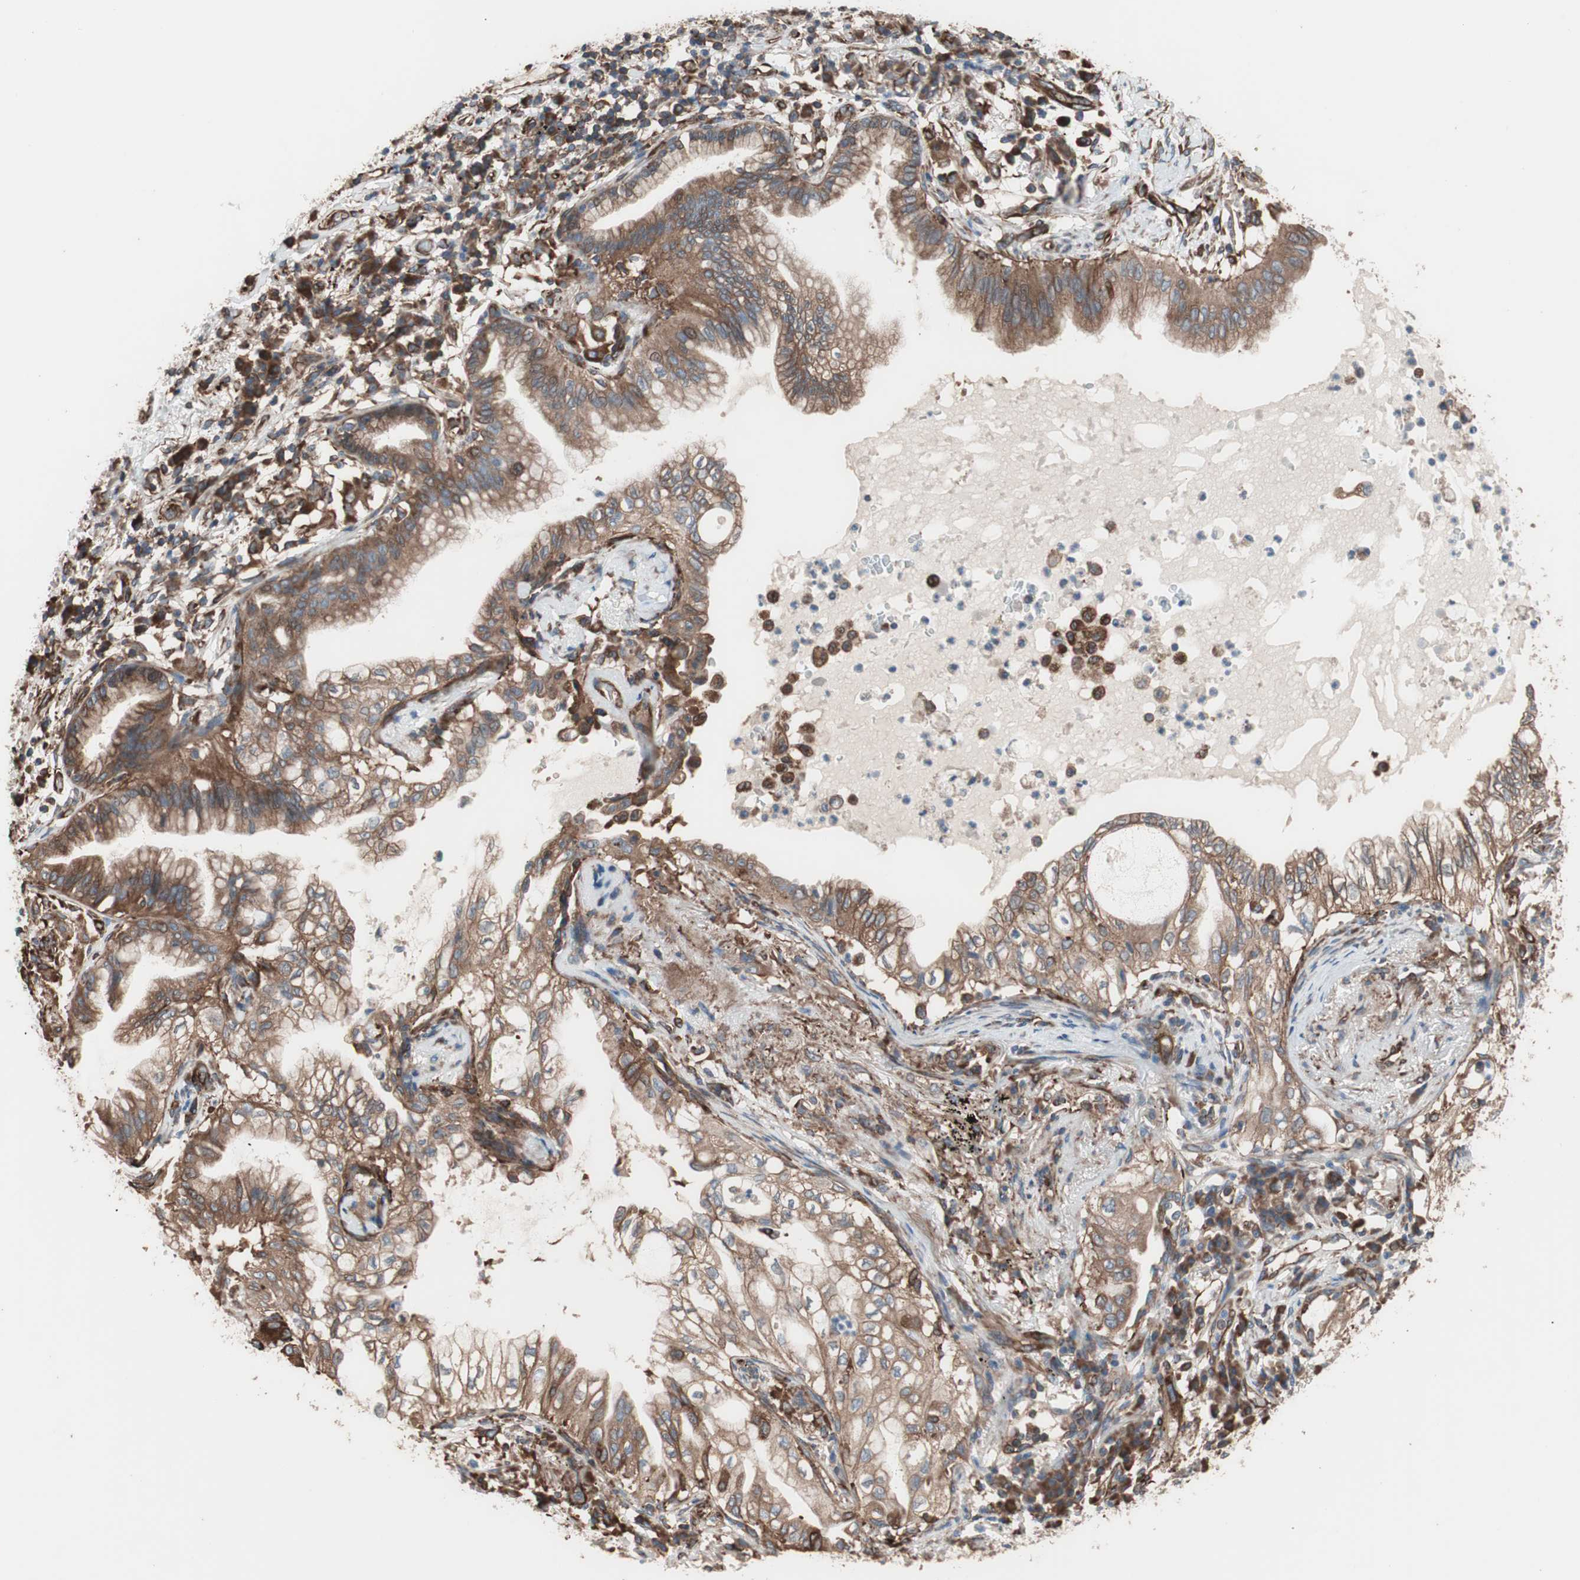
{"staining": {"intensity": "moderate", "quantity": ">75%", "location": "cytoplasmic/membranous"}, "tissue": "lung cancer", "cell_type": "Tumor cells", "image_type": "cancer", "snomed": [{"axis": "morphology", "description": "Adenocarcinoma, NOS"}, {"axis": "topography", "description": "Lung"}], "caption": "Immunohistochemical staining of lung adenocarcinoma reveals medium levels of moderate cytoplasmic/membranous protein staining in about >75% of tumor cells. The protein of interest is stained brown, and the nuclei are stained in blue (DAB IHC with brightfield microscopy, high magnification).", "gene": "GPSM2", "patient": {"sex": "female", "age": 70}}